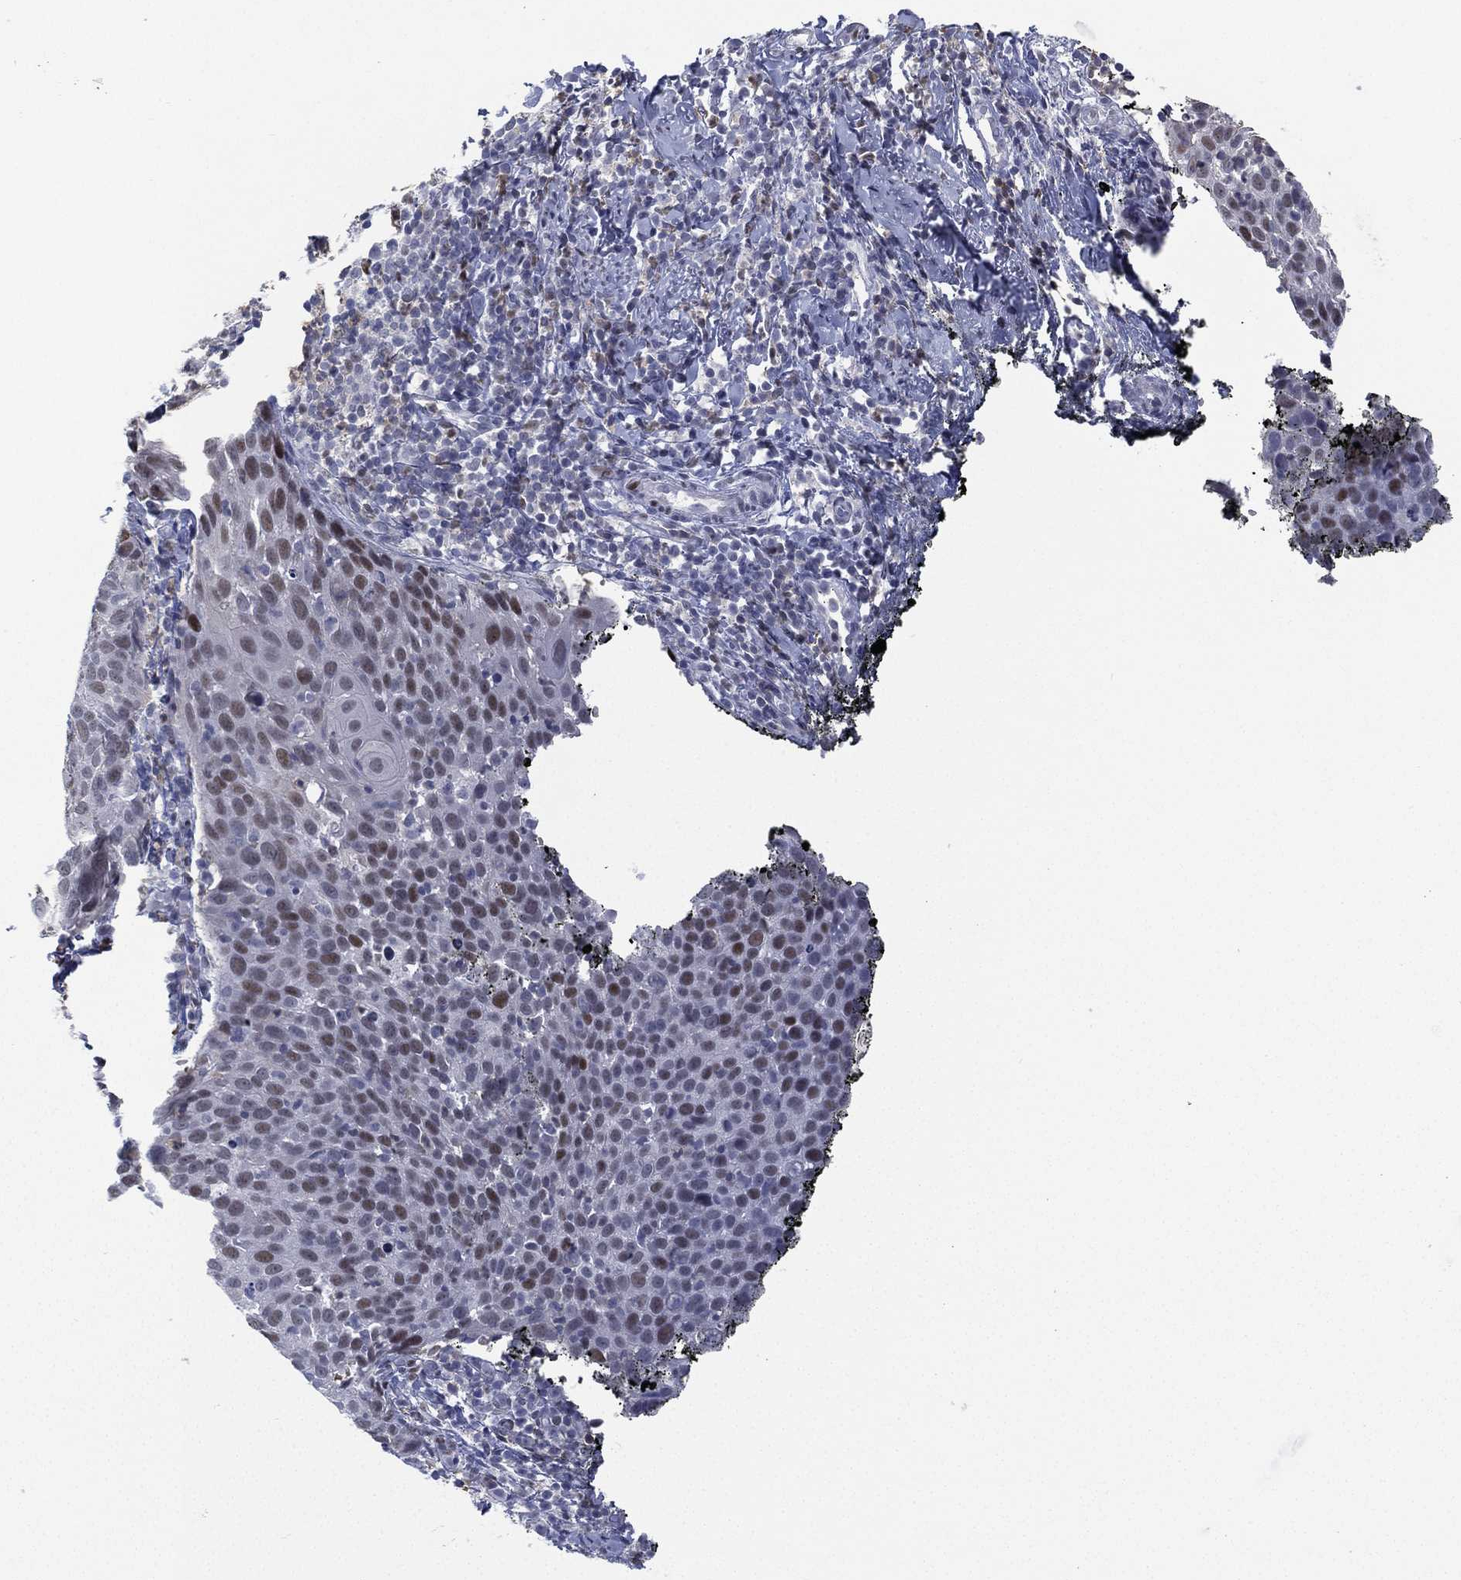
{"staining": {"intensity": "moderate", "quantity": "<25%", "location": "nuclear"}, "tissue": "cervical cancer", "cell_type": "Tumor cells", "image_type": "cancer", "snomed": [{"axis": "morphology", "description": "Squamous cell carcinoma, NOS"}, {"axis": "topography", "description": "Cervix"}], "caption": "Brown immunohistochemical staining in cervical cancer (squamous cell carcinoma) shows moderate nuclear positivity in about <25% of tumor cells.", "gene": "ZNF711", "patient": {"sex": "female", "age": 54}}